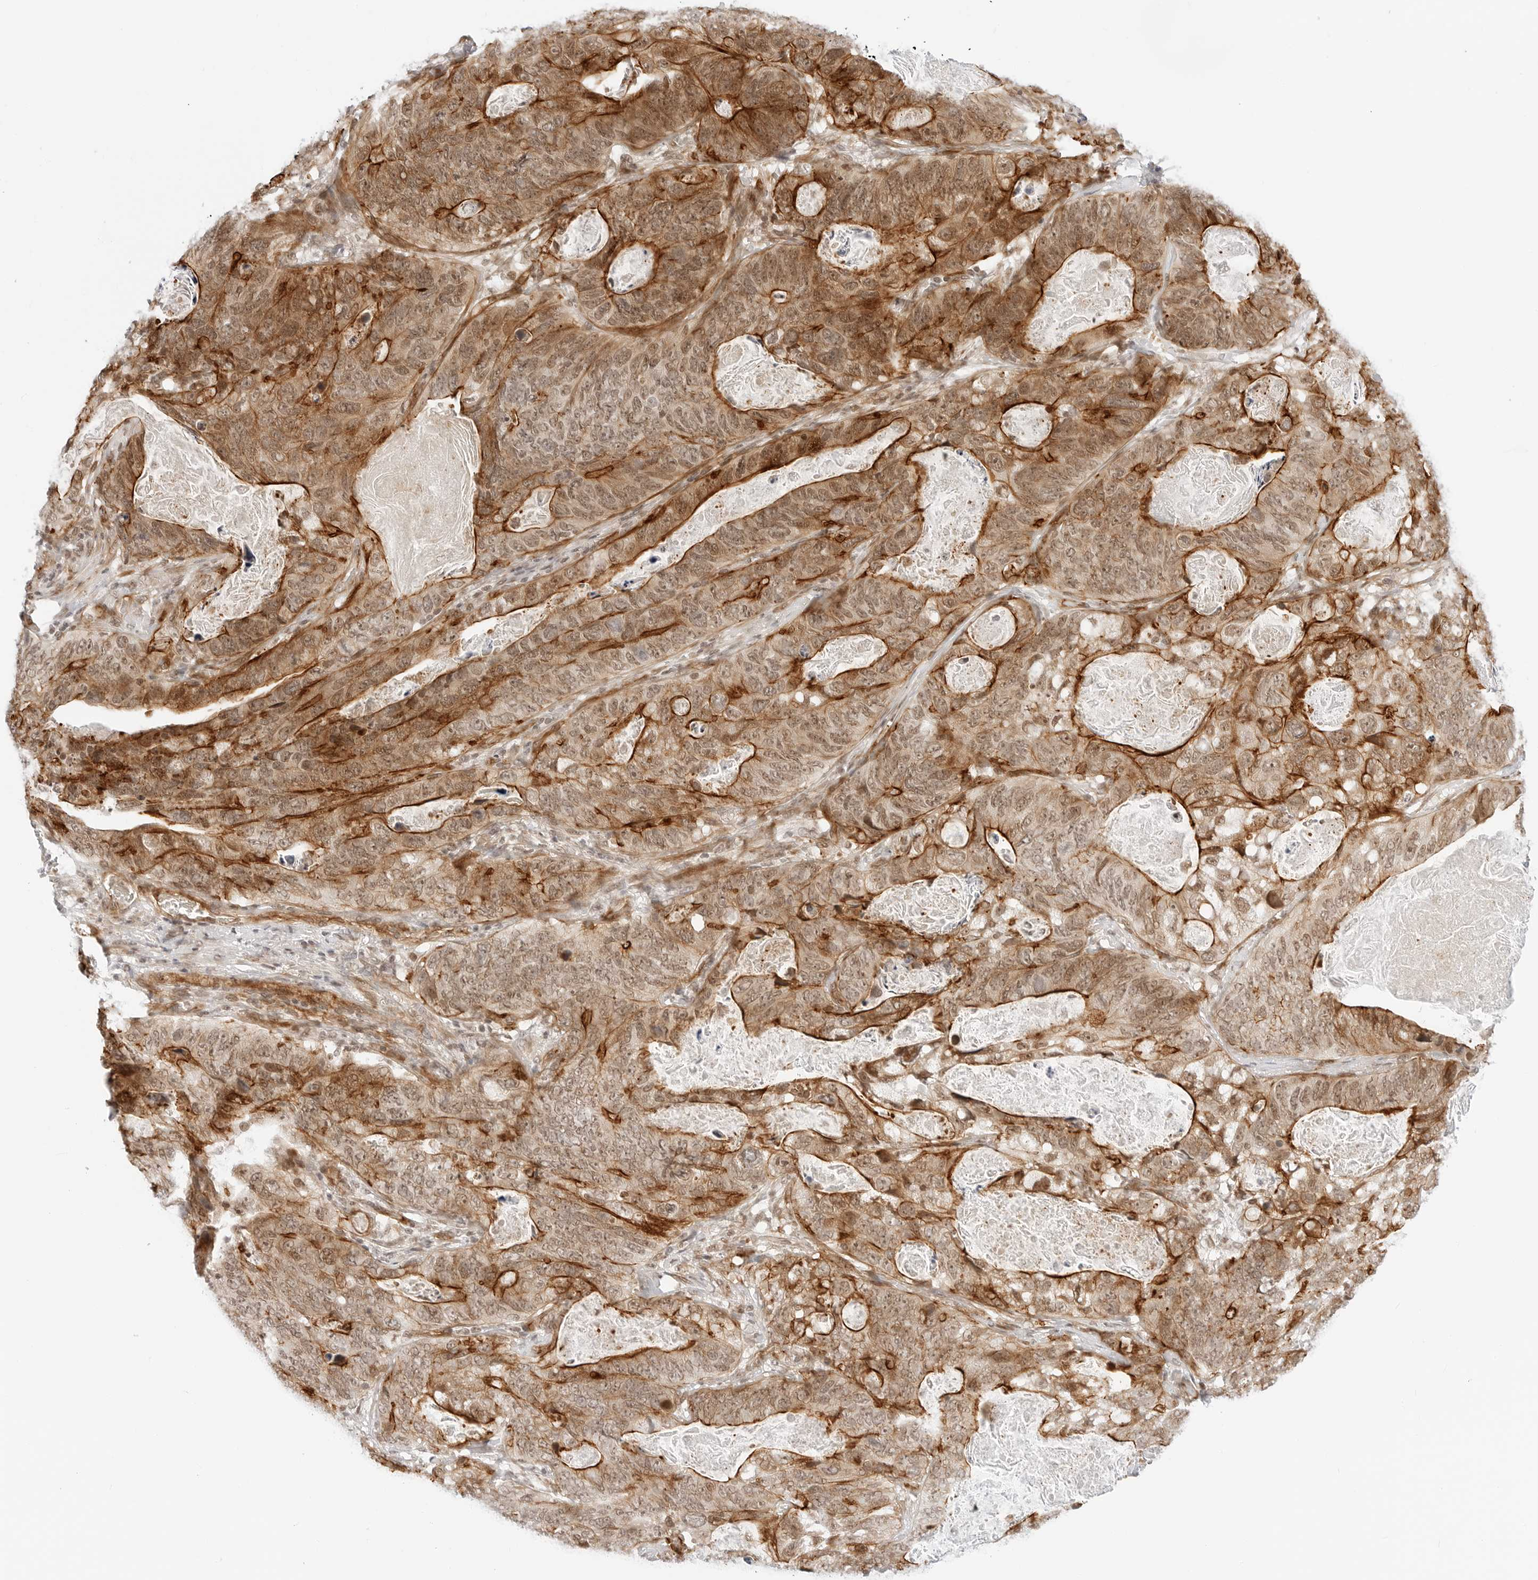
{"staining": {"intensity": "strong", "quantity": ">75%", "location": "cytoplasmic/membranous"}, "tissue": "stomach cancer", "cell_type": "Tumor cells", "image_type": "cancer", "snomed": [{"axis": "morphology", "description": "Normal tissue, NOS"}, {"axis": "morphology", "description": "Adenocarcinoma, NOS"}, {"axis": "topography", "description": "Stomach"}], "caption": "IHC staining of adenocarcinoma (stomach), which reveals high levels of strong cytoplasmic/membranous expression in approximately >75% of tumor cells indicating strong cytoplasmic/membranous protein expression. The staining was performed using DAB (brown) for protein detection and nuclei were counterstained in hematoxylin (blue).", "gene": "ZNF613", "patient": {"sex": "female", "age": 89}}